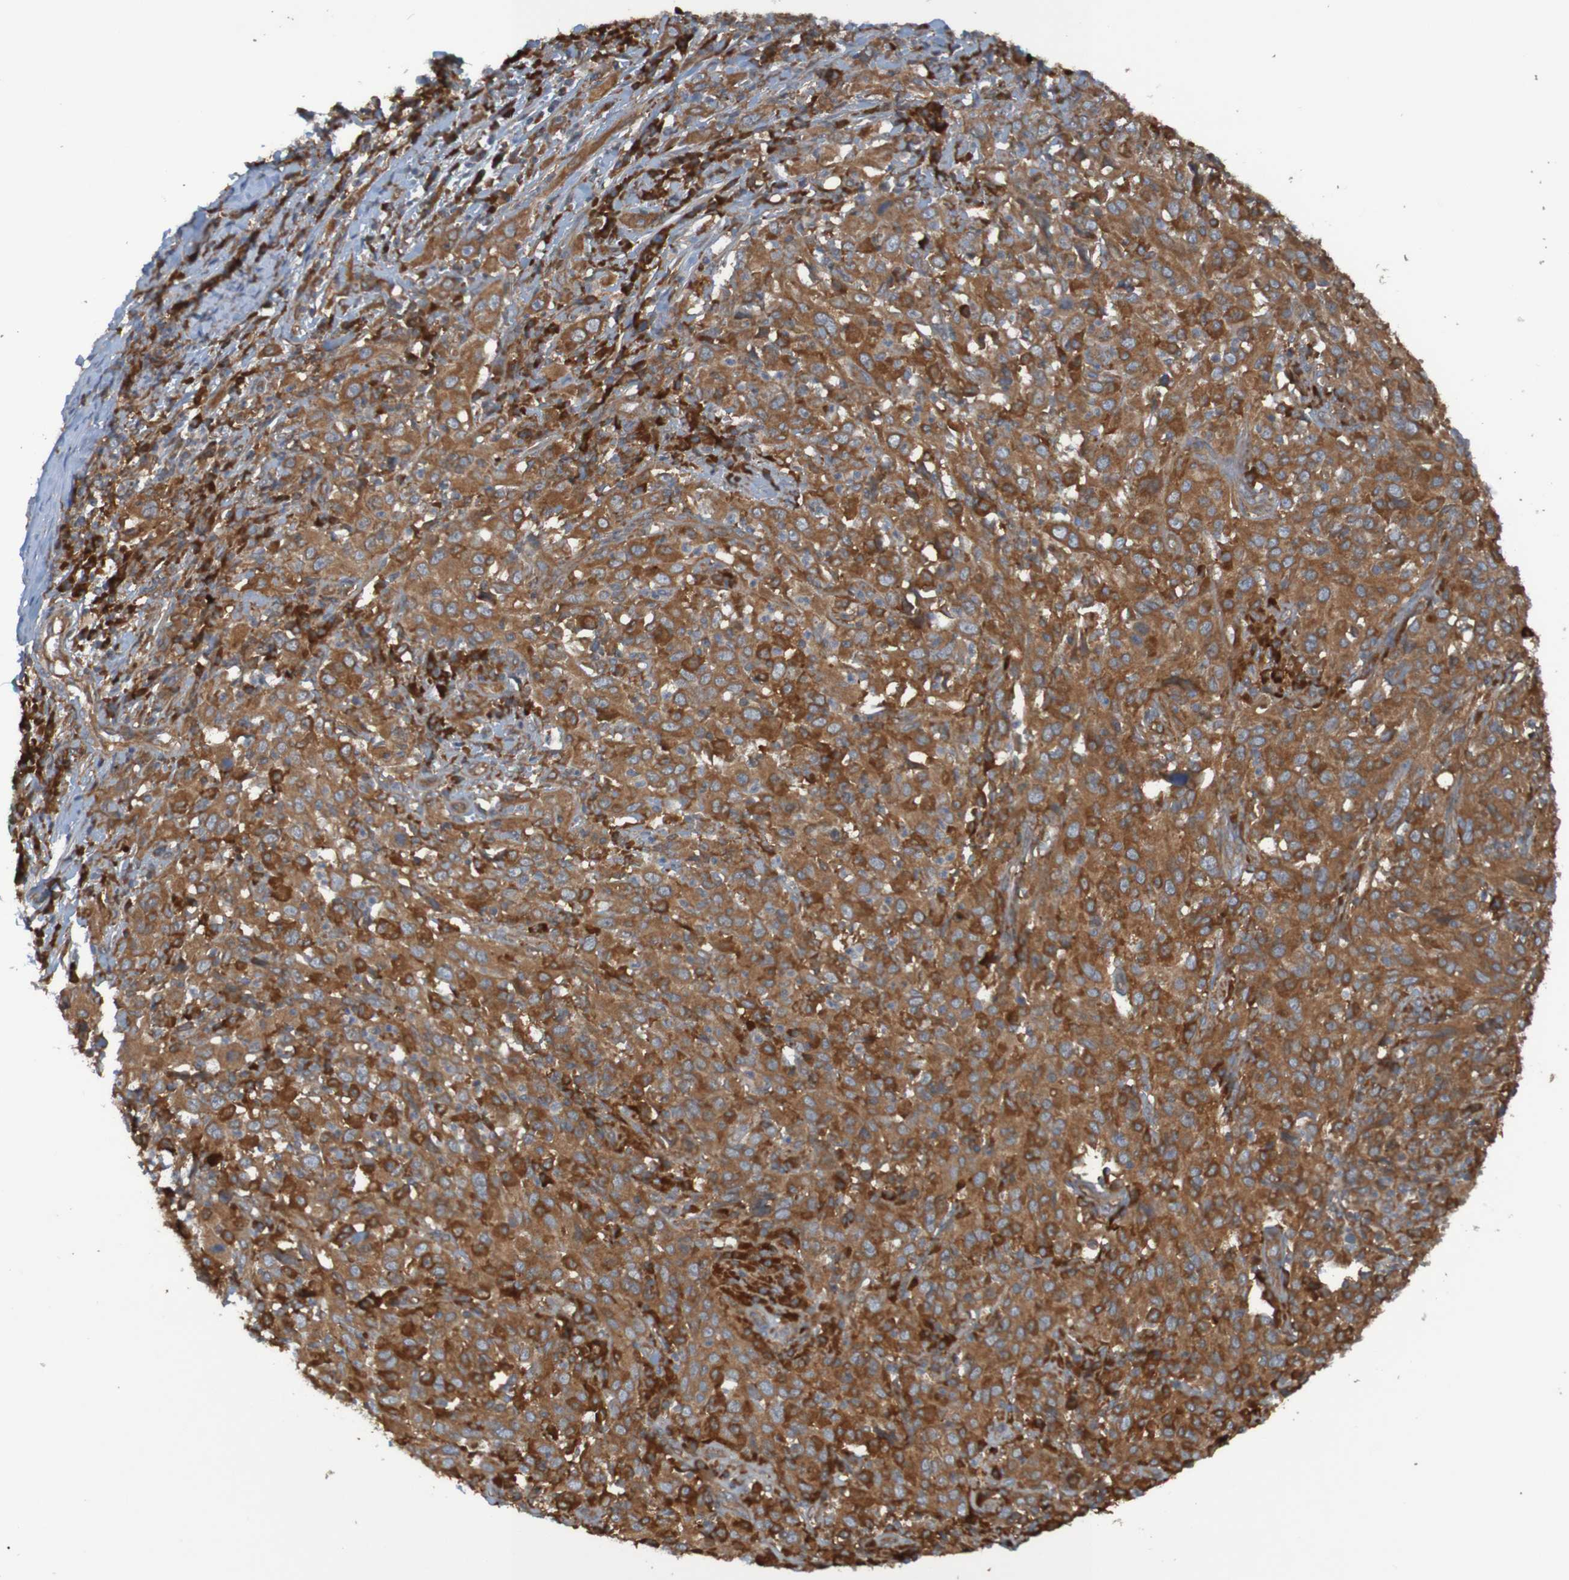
{"staining": {"intensity": "moderate", "quantity": ">75%", "location": "cytoplasmic/membranous"}, "tissue": "cervical cancer", "cell_type": "Tumor cells", "image_type": "cancer", "snomed": [{"axis": "morphology", "description": "Squamous cell carcinoma, NOS"}, {"axis": "topography", "description": "Cervix"}], "caption": "Squamous cell carcinoma (cervical) tissue demonstrates moderate cytoplasmic/membranous positivity in approximately >75% of tumor cells", "gene": "DNAJC4", "patient": {"sex": "female", "age": 46}}